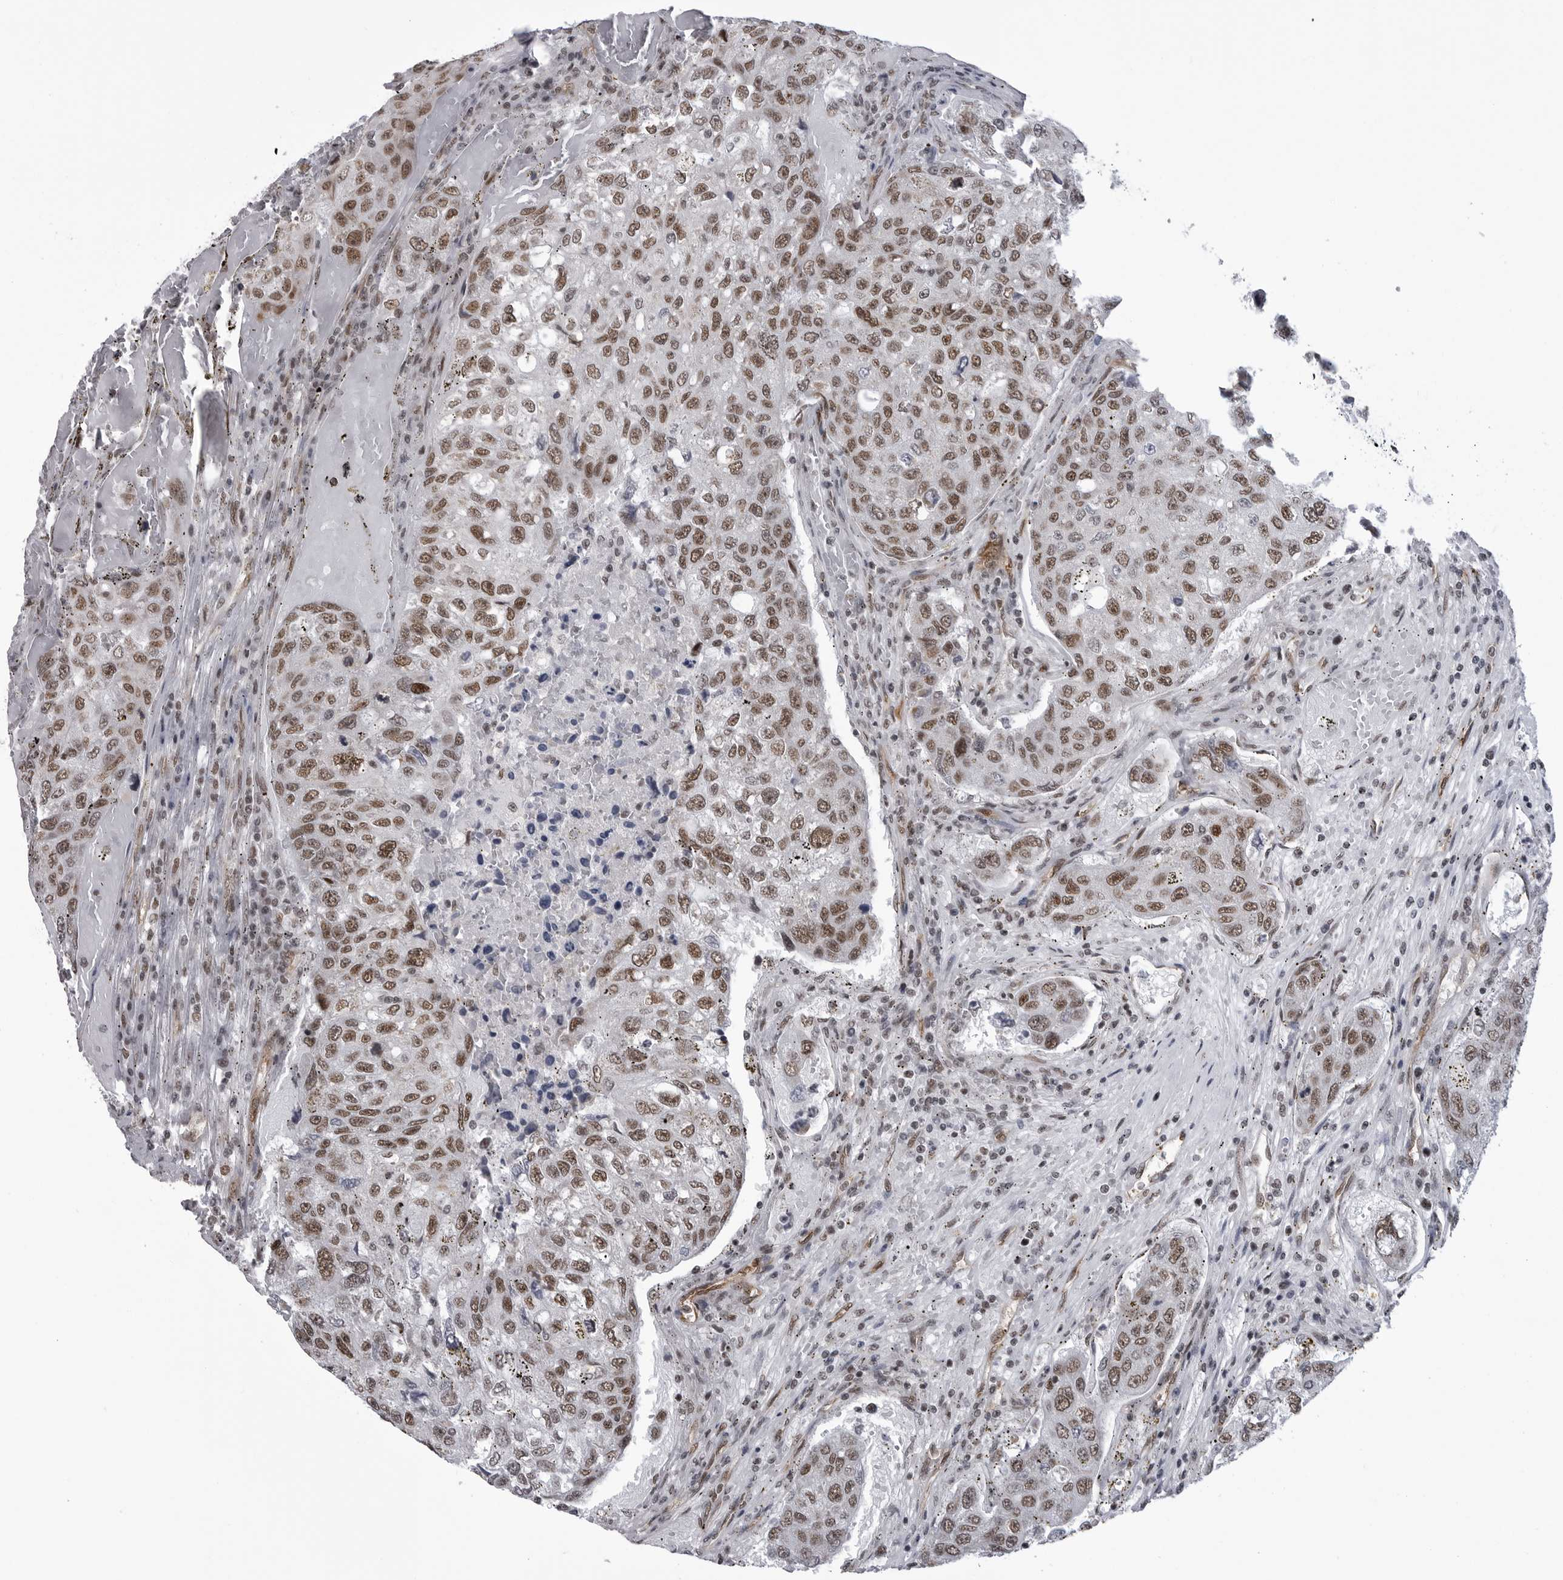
{"staining": {"intensity": "moderate", "quantity": ">75%", "location": "nuclear"}, "tissue": "urothelial cancer", "cell_type": "Tumor cells", "image_type": "cancer", "snomed": [{"axis": "morphology", "description": "Urothelial carcinoma, High grade"}, {"axis": "topography", "description": "Lymph node"}, {"axis": "topography", "description": "Urinary bladder"}], "caption": "Urothelial cancer was stained to show a protein in brown. There is medium levels of moderate nuclear staining in about >75% of tumor cells.", "gene": "RNF26", "patient": {"sex": "male", "age": 51}}